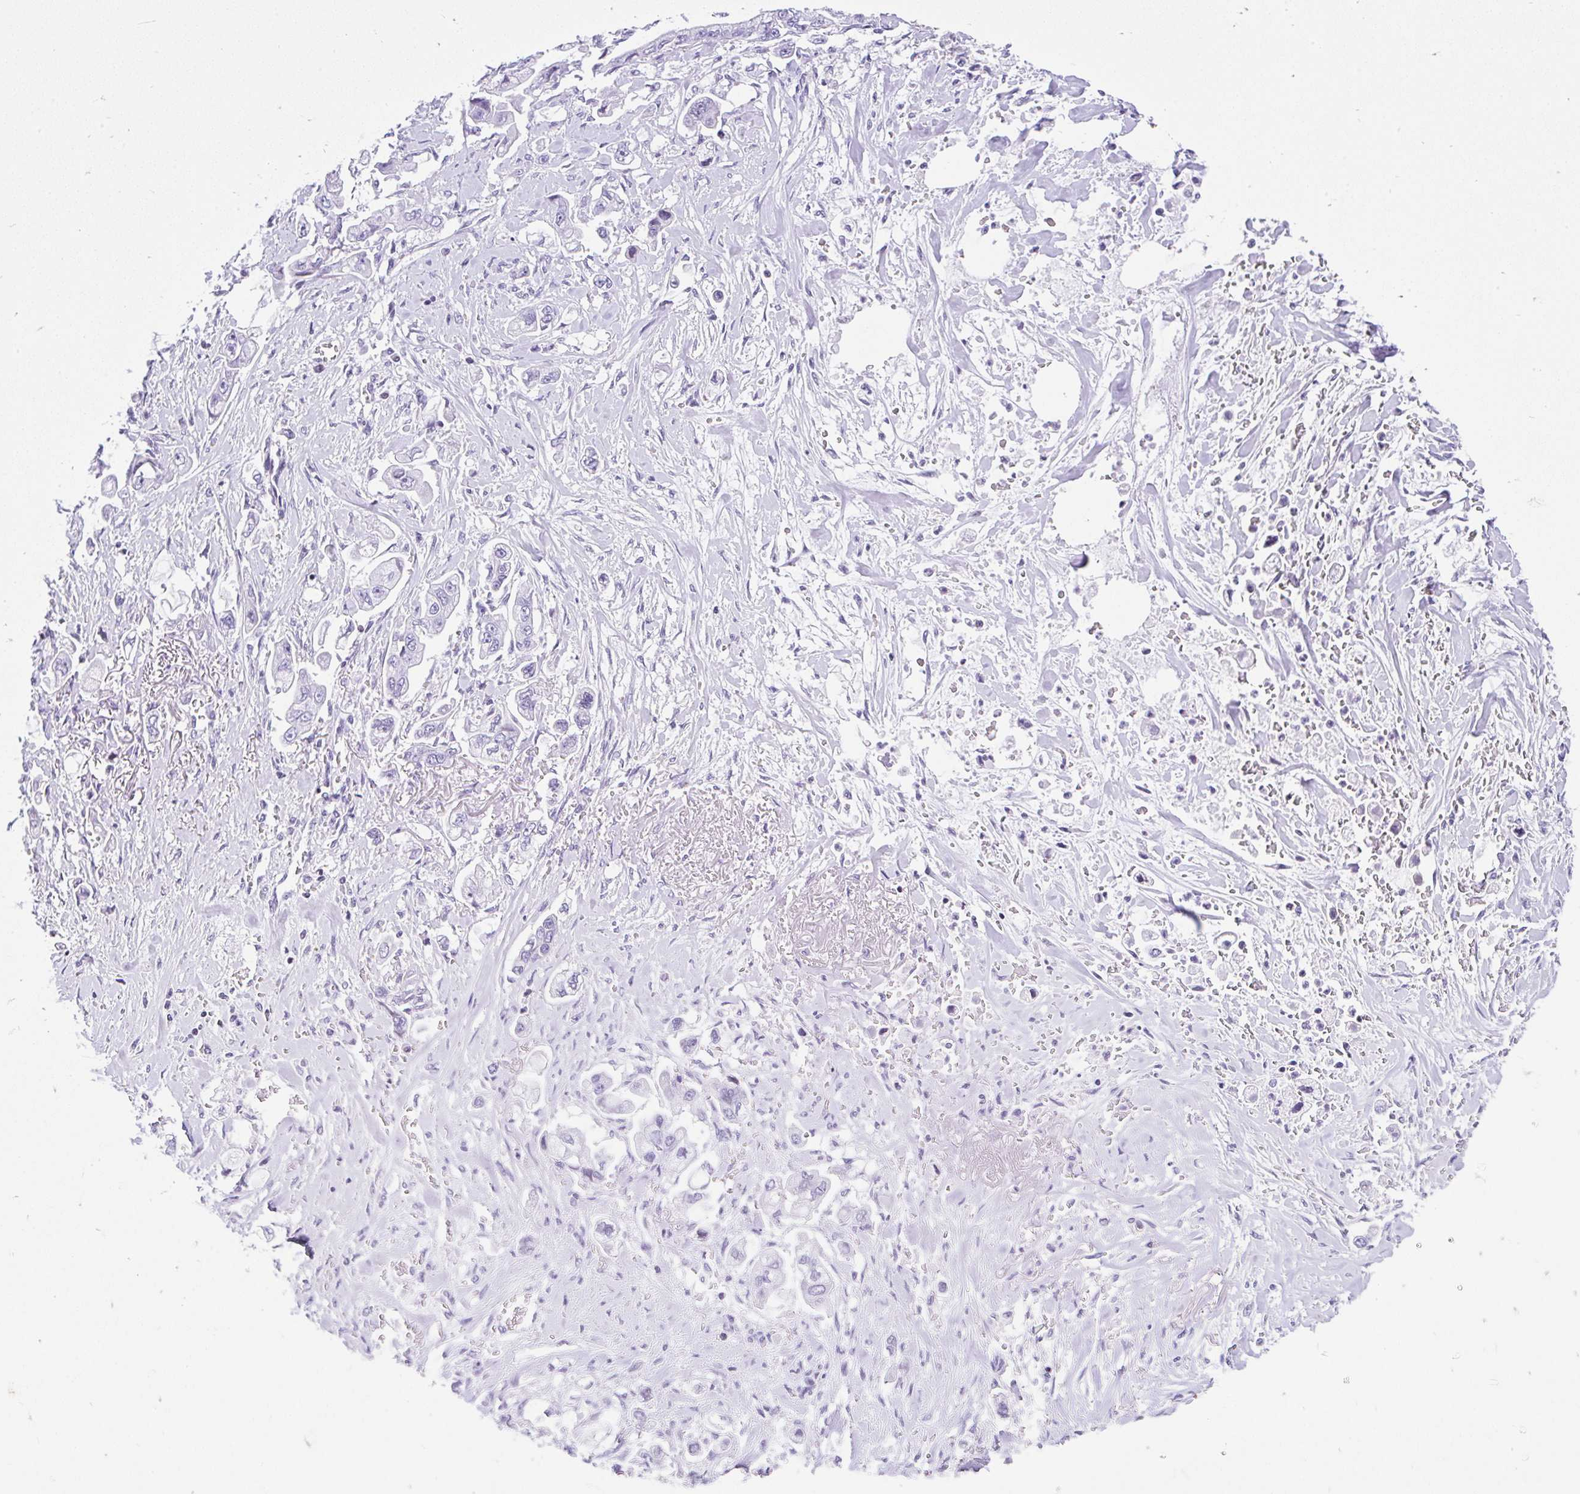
{"staining": {"intensity": "negative", "quantity": "none", "location": "none"}, "tissue": "stomach cancer", "cell_type": "Tumor cells", "image_type": "cancer", "snomed": [{"axis": "morphology", "description": "Adenocarcinoma, NOS"}, {"axis": "topography", "description": "Stomach"}], "caption": "Micrograph shows no significant protein expression in tumor cells of stomach cancer. (DAB (3,3'-diaminobenzidine) immunohistochemistry (IHC), high magnification).", "gene": "KRT27", "patient": {"sex": "male", "age": 62}}